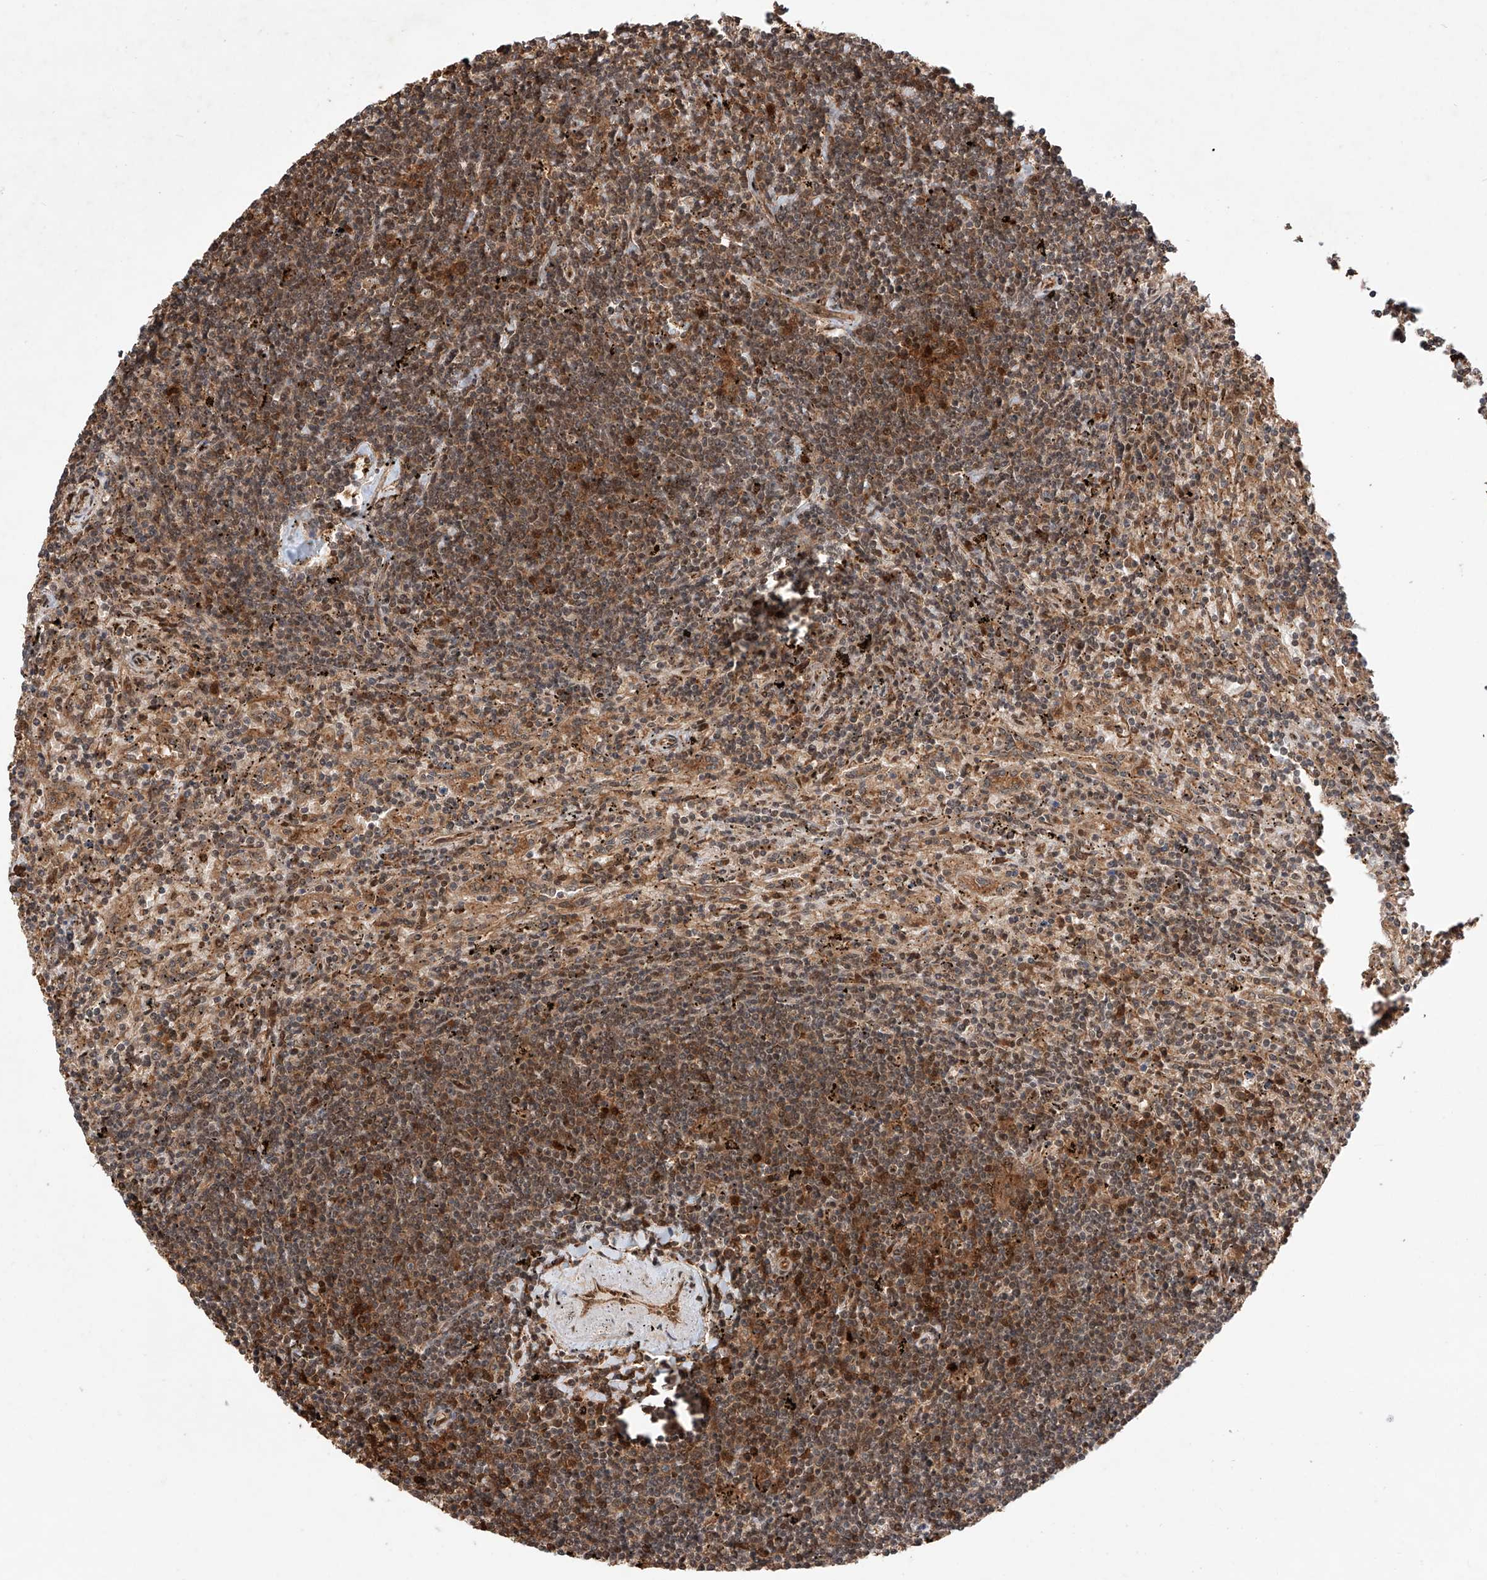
{"staining": {"intensity": "moderate", "quantity": "25%-75%", "location": "cytoplasmic/membranous,nuclear"}, "tissue": "lymphoma", "cell_type": "Tumor cells", "image_type": "cancer", "snomed": [{"axis": "morphology", "description": "Malignant lymphoma, non-Hodgkin's type, Low grade"}, {"axis": "topography", "description": "Spleen"}], "caption": "Malignant lymphoma, non-Hodgkin's type (low-grade) stained for a protein (brown) shows moderate cytoplasmic/membranous and nuclear positive staining in about 25%-75% of tumor cells.", "gene": "RILPL2", "patient": {"sex": "male", "age": 76}}